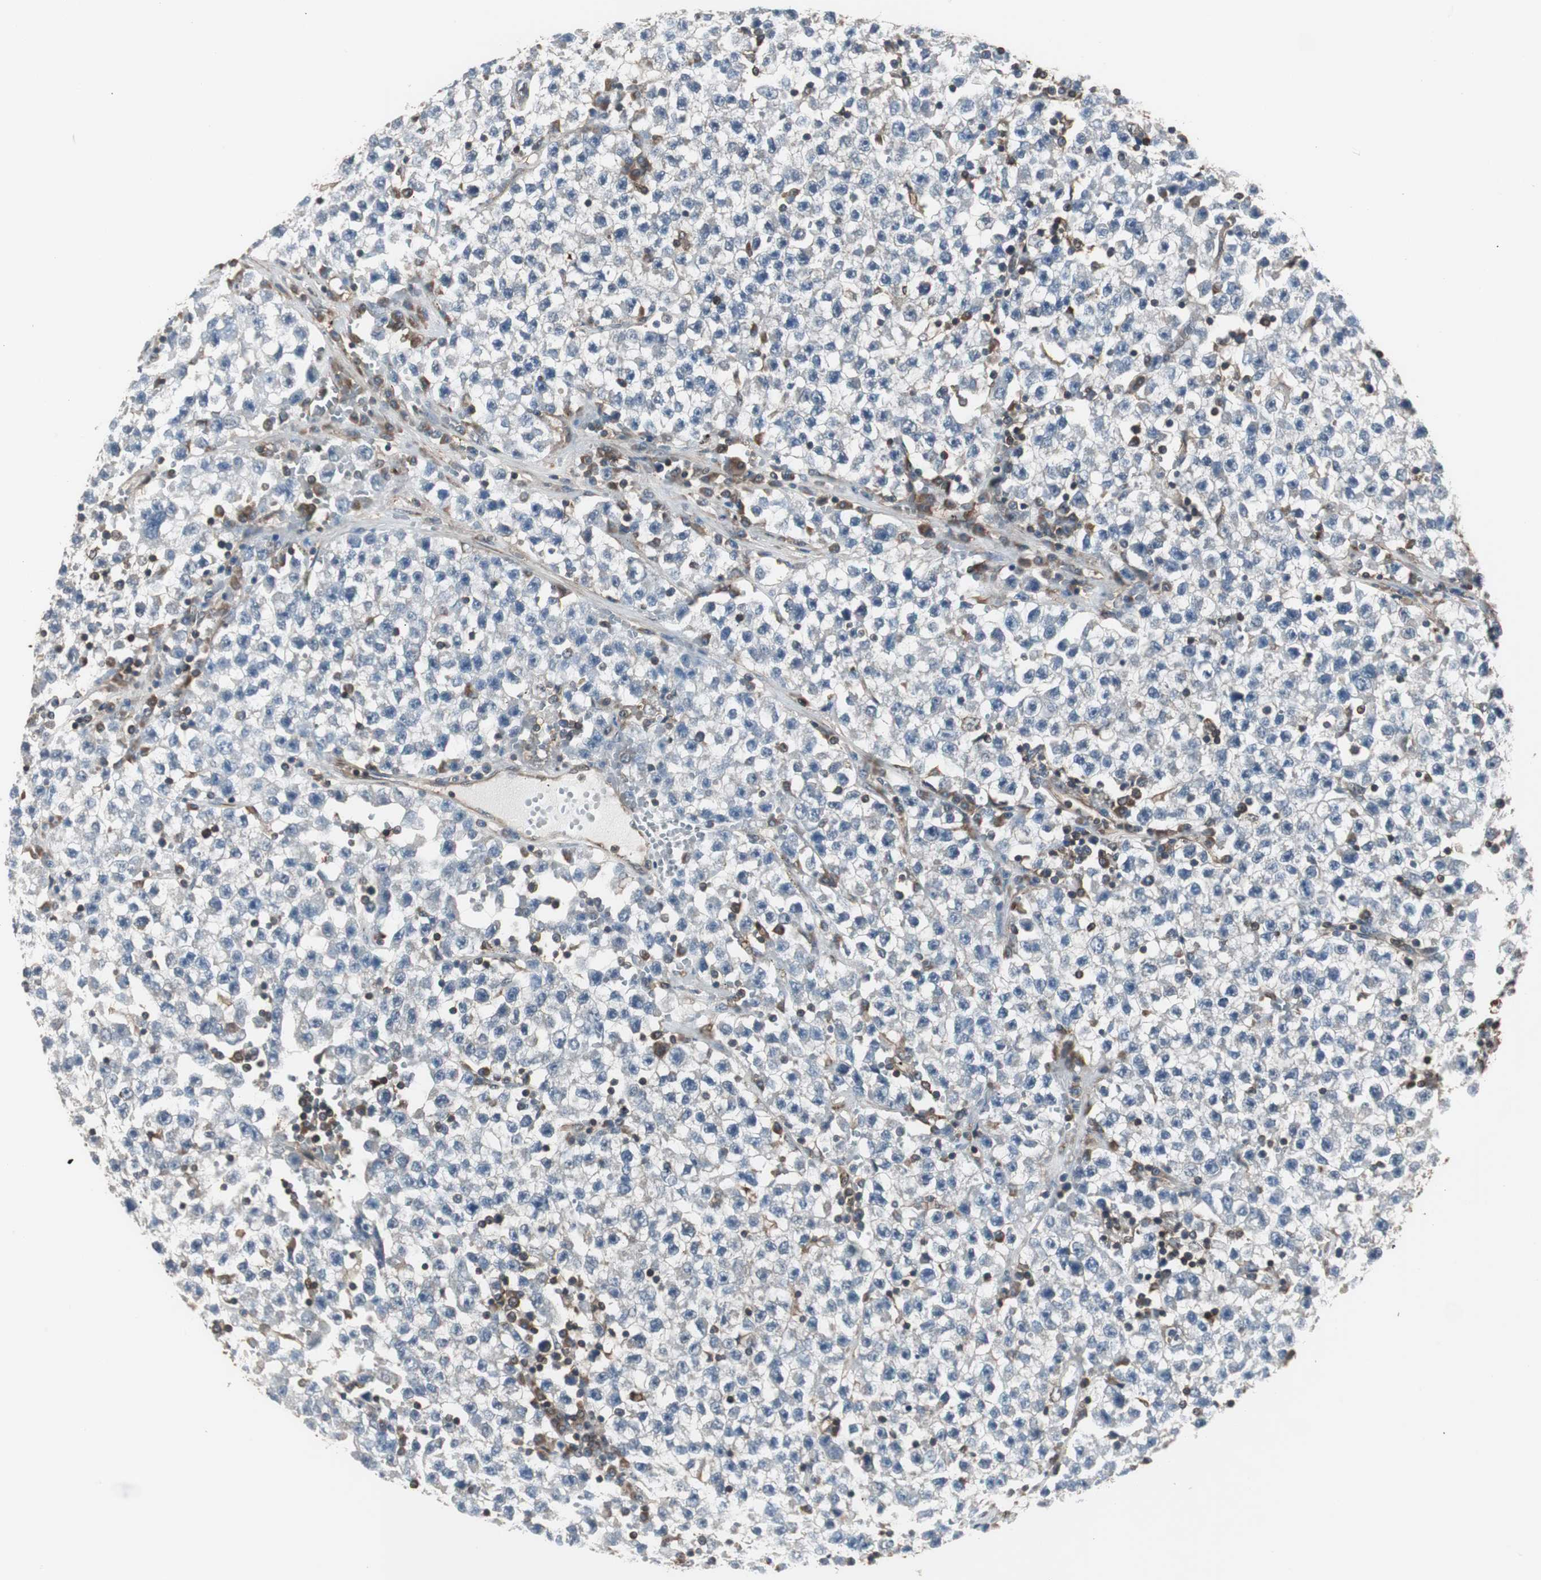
{"staining": {"intensity": "negative", "quantity": "none", "location": "none"}, "tissue": "testis cancer", "cell_type": "Tumor cells", "image_type": "cancer", "snomed": [{"axis": "morphology", "description": "Seminoma, NOS"}, {"axis": "topography", "description": "Testis"}], "caption": "The histopathology image demonstrates no significant positivity in tumor cells of testis cancer.", "gene": "CAPNS1", "patient": {"sex": "male", "age": 22}}